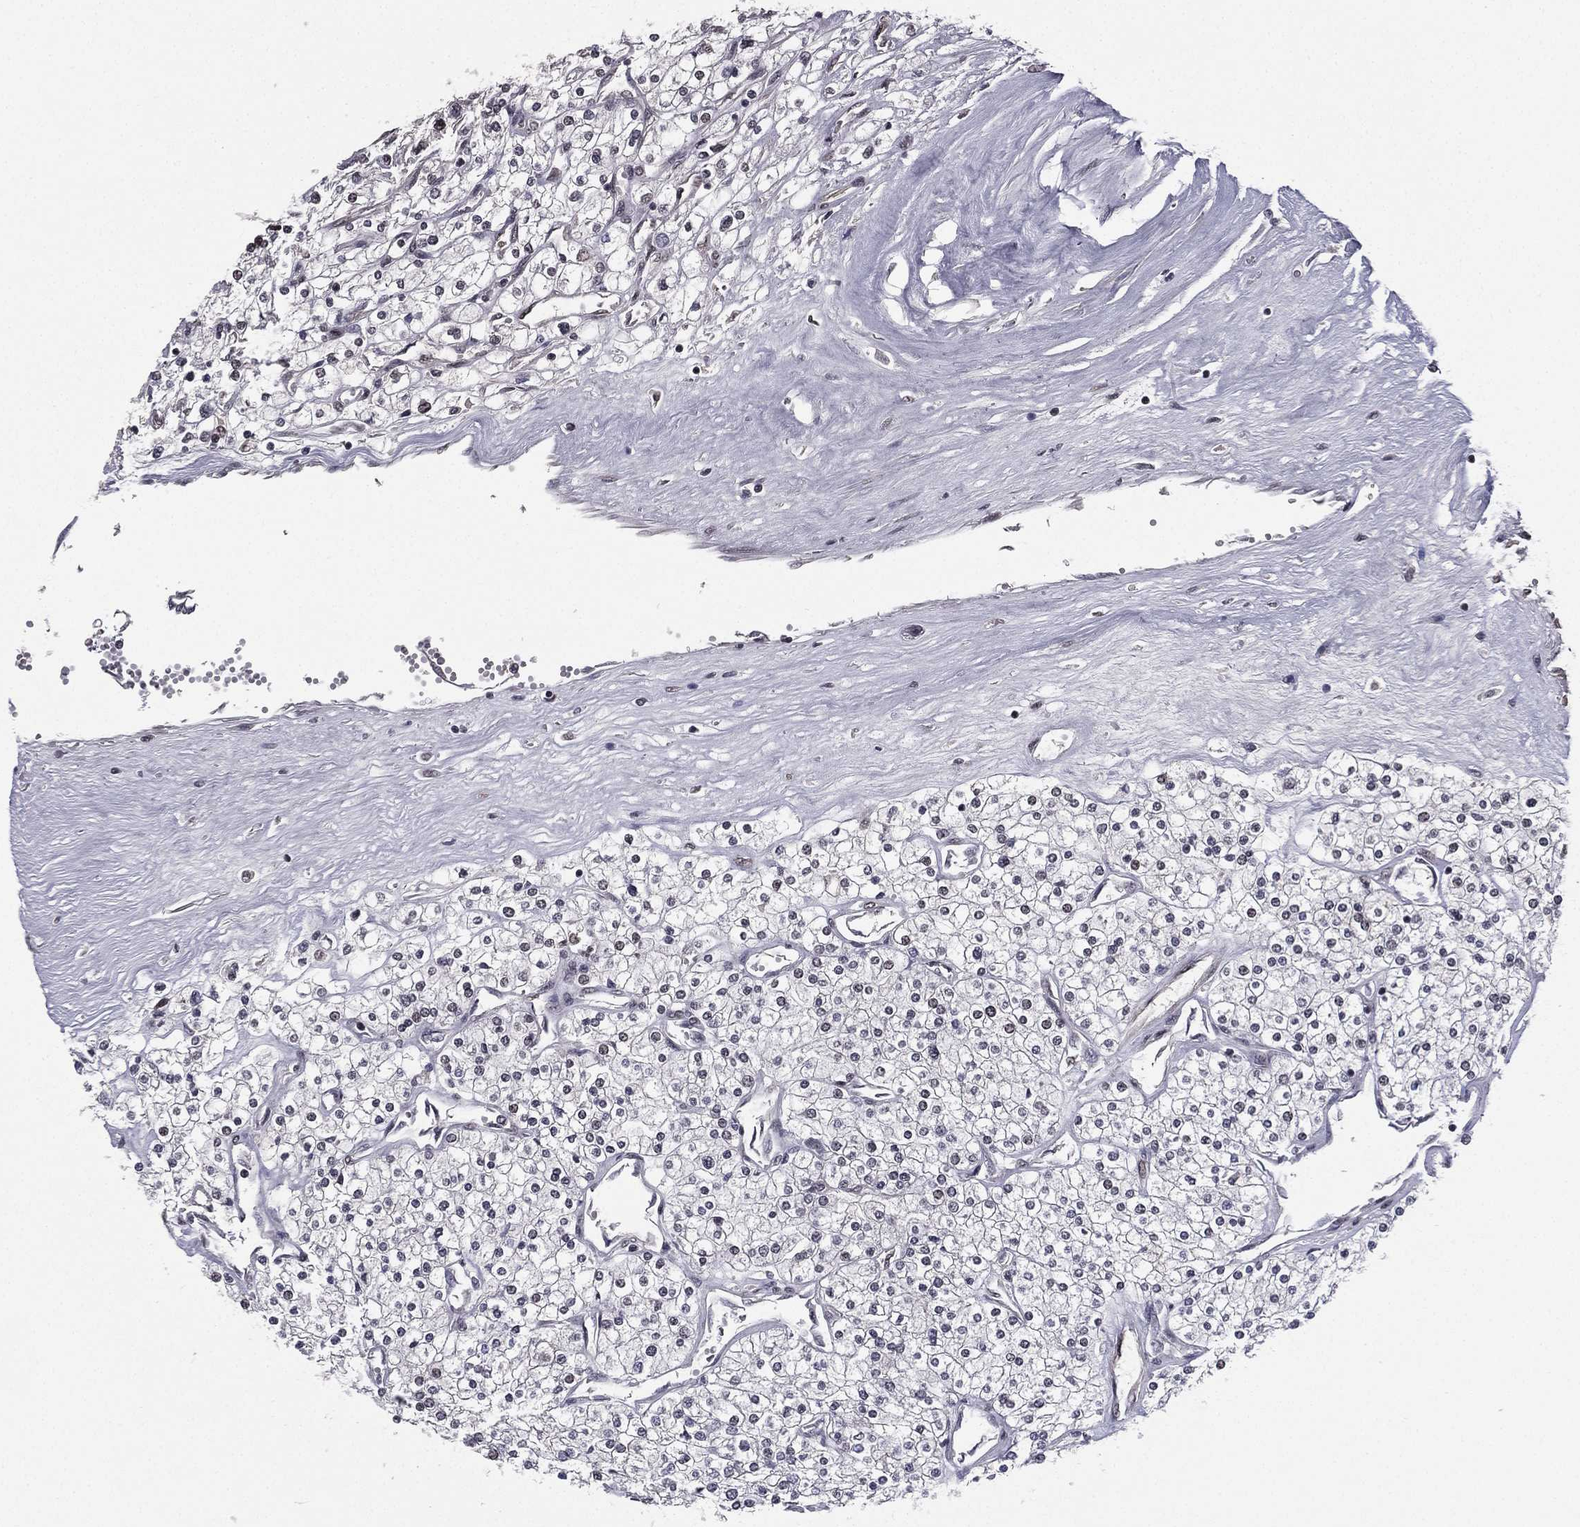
{"staining": {"intensity": "negative", "quantity": "none", "location": "none"}, "tissue": "renal cancer", "cell_type": "Tumor cells", "image_type": "cancer", "snomed": [{"axis": "morphology", "description": "Adenocarcinoma, NOS"}, {"axis": "topography", "description": "Kidney"}], "caption": "DAB (3,3'-diaminobenzidine) immunohistochemical staining of human renal cancer (adenocarcinoma) shows no significant staining in tumor cells.", "gene": "RARB", "patient": {"sex": "male", "age": 80}}